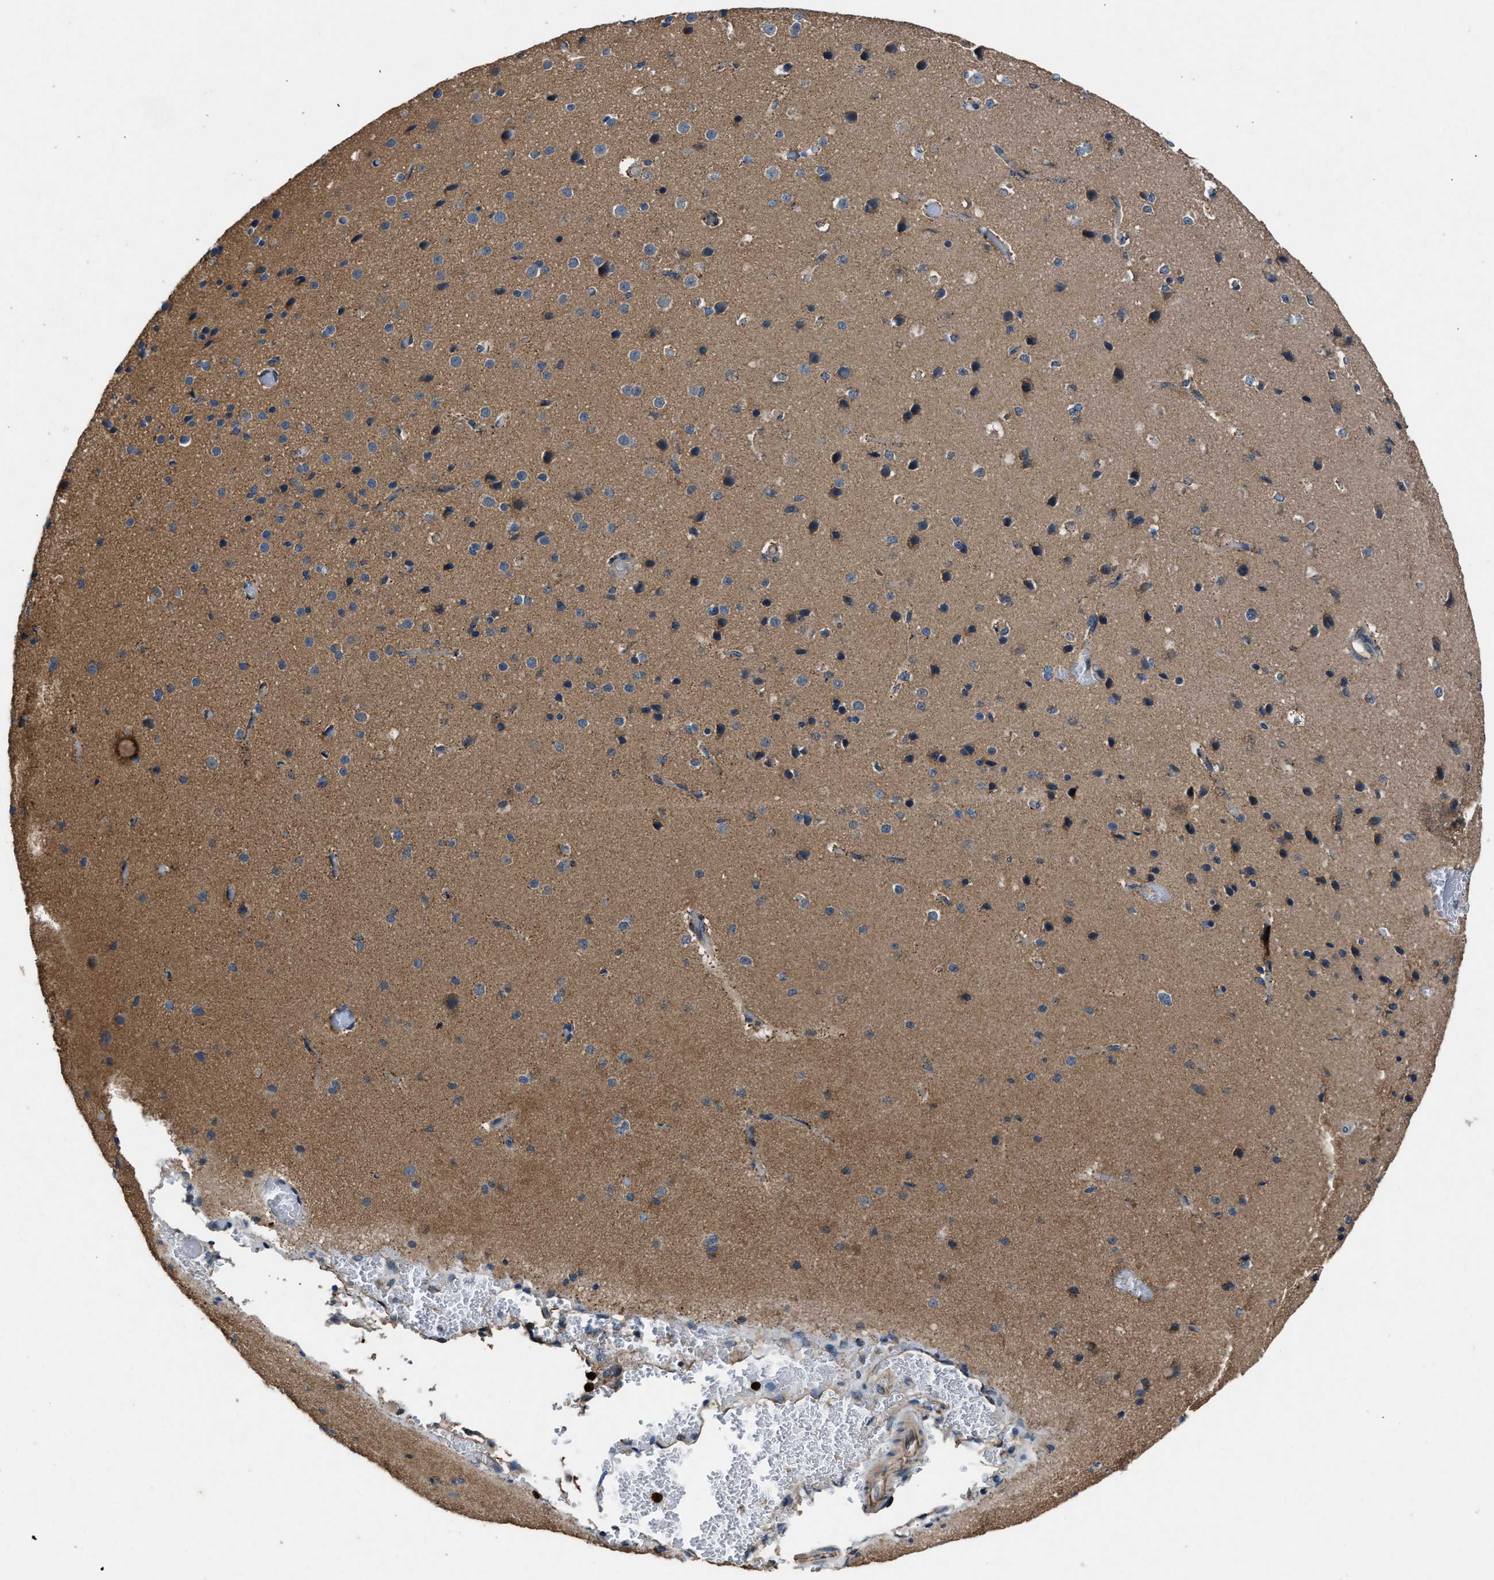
{"staining": {"intensity": "negative", "quantity": "none", "location": "none"}, "tissue": "cerebral cortex", "cell_type": "Endothelial cells", "image_type": "normal", "snomed": [{"axis": "morphology", "description": "Normal tissue, NOS"}, {"axis": "morphology", "description": "Developmental malformation"}, {"axis": "topography", "description": "Cerebral cortex"}], "caption": "Immunohistochemistry micrograph of normal cerebral cortex stained for a protein (brown), which reveals no expression in endothelial cells.", "gene": "PPID", "patient": {"sex": "female", "age": 30}}